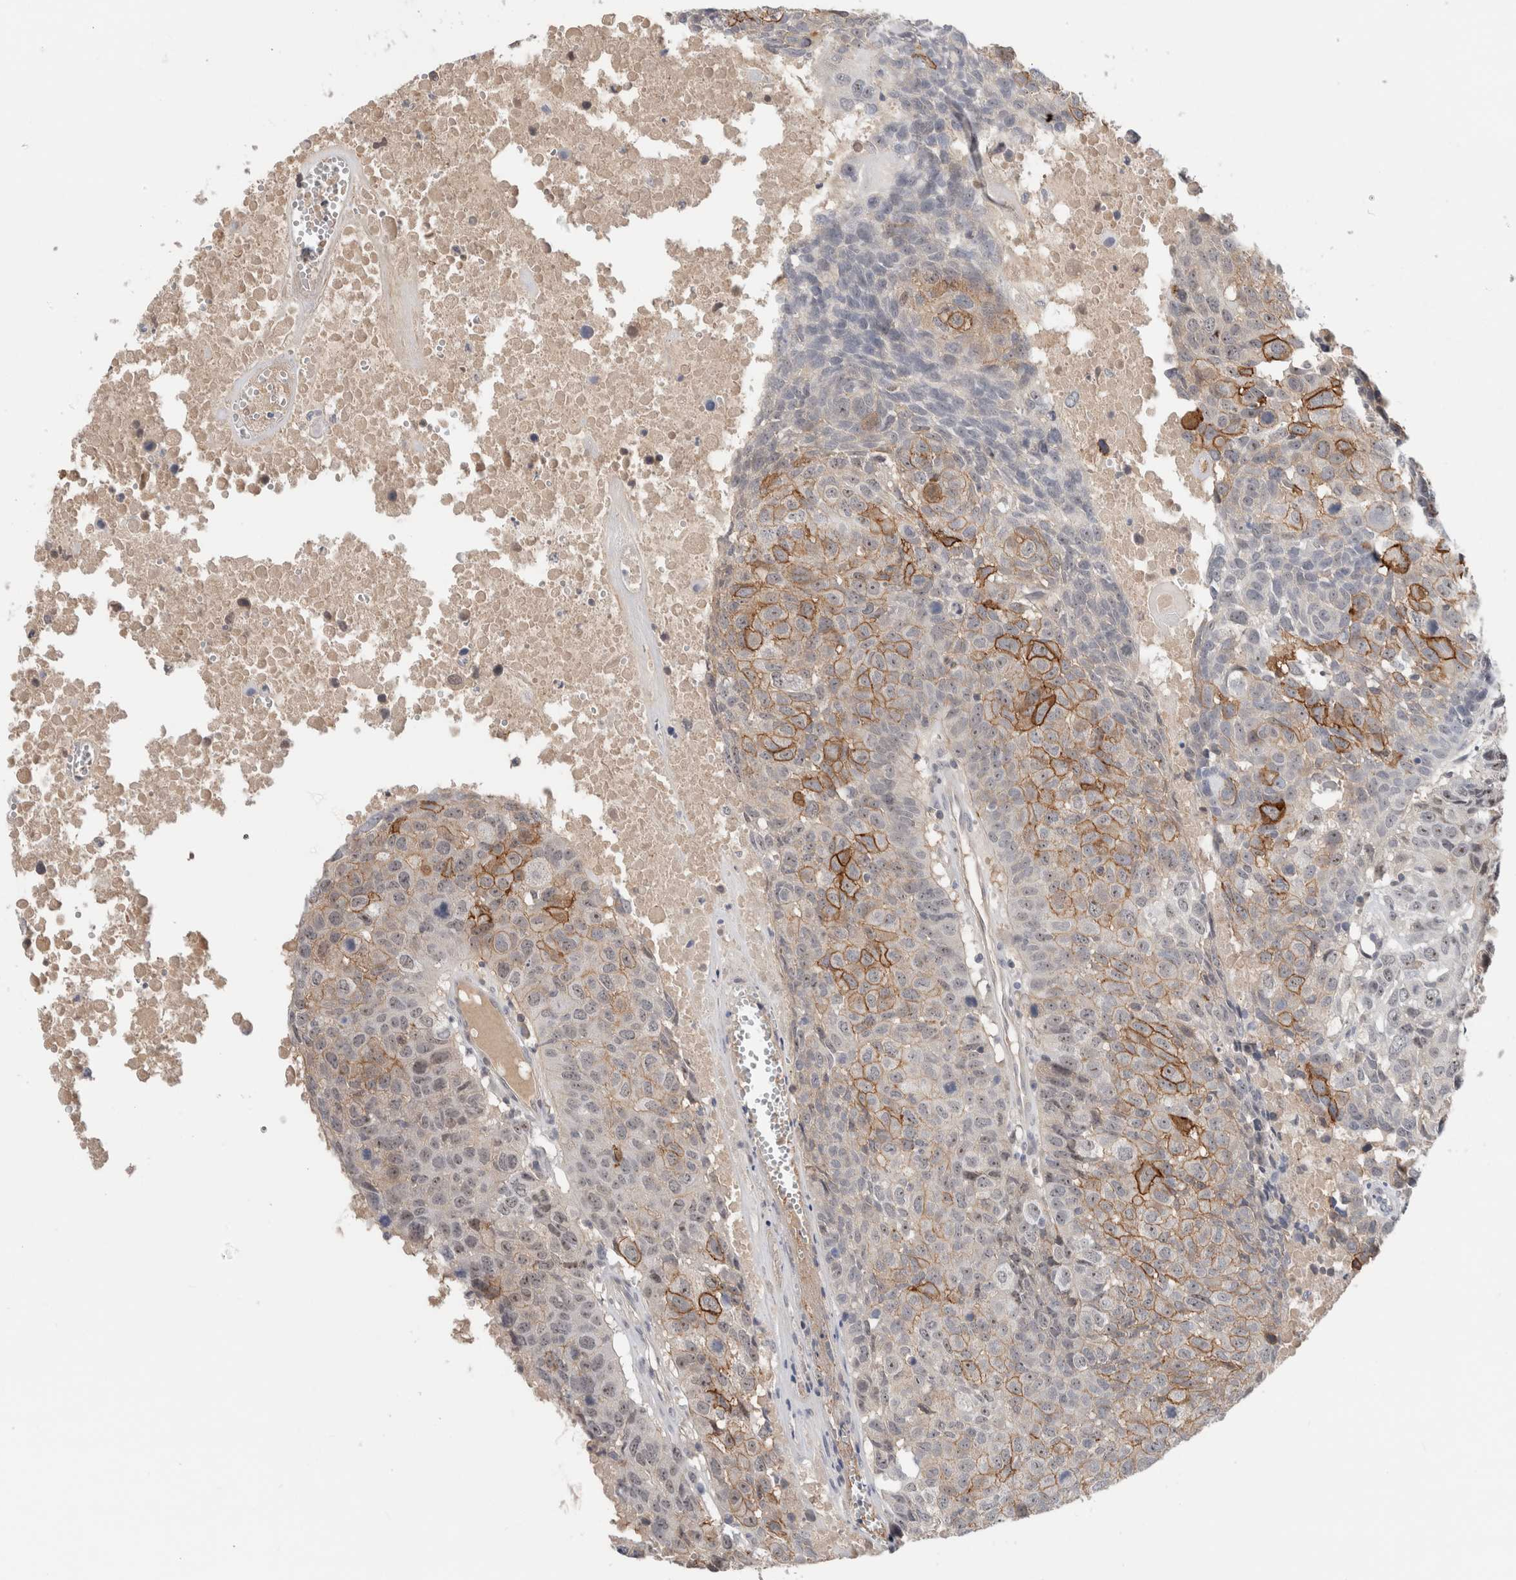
{"staining": {"intensity": "strong", "quantity": "<25%", "location": "cytoplasmic/membranous"}, "tissue": "head and neck cancer", "cell_type": "Tumor cells", "image_type": "cancer", "snomed": [{"axis": "morphology", "description": "Squamous cell carcinoma, NOS"}, {"axis": "topography", "description": "Head-Neck"}], "caption": "Human squamous cell carcinoma (head and neck) stained with a protein marker demonstrates strong staining in tumor cells.", "gene": "HCN3", "patient": {"sex": "male", "age": 66}}